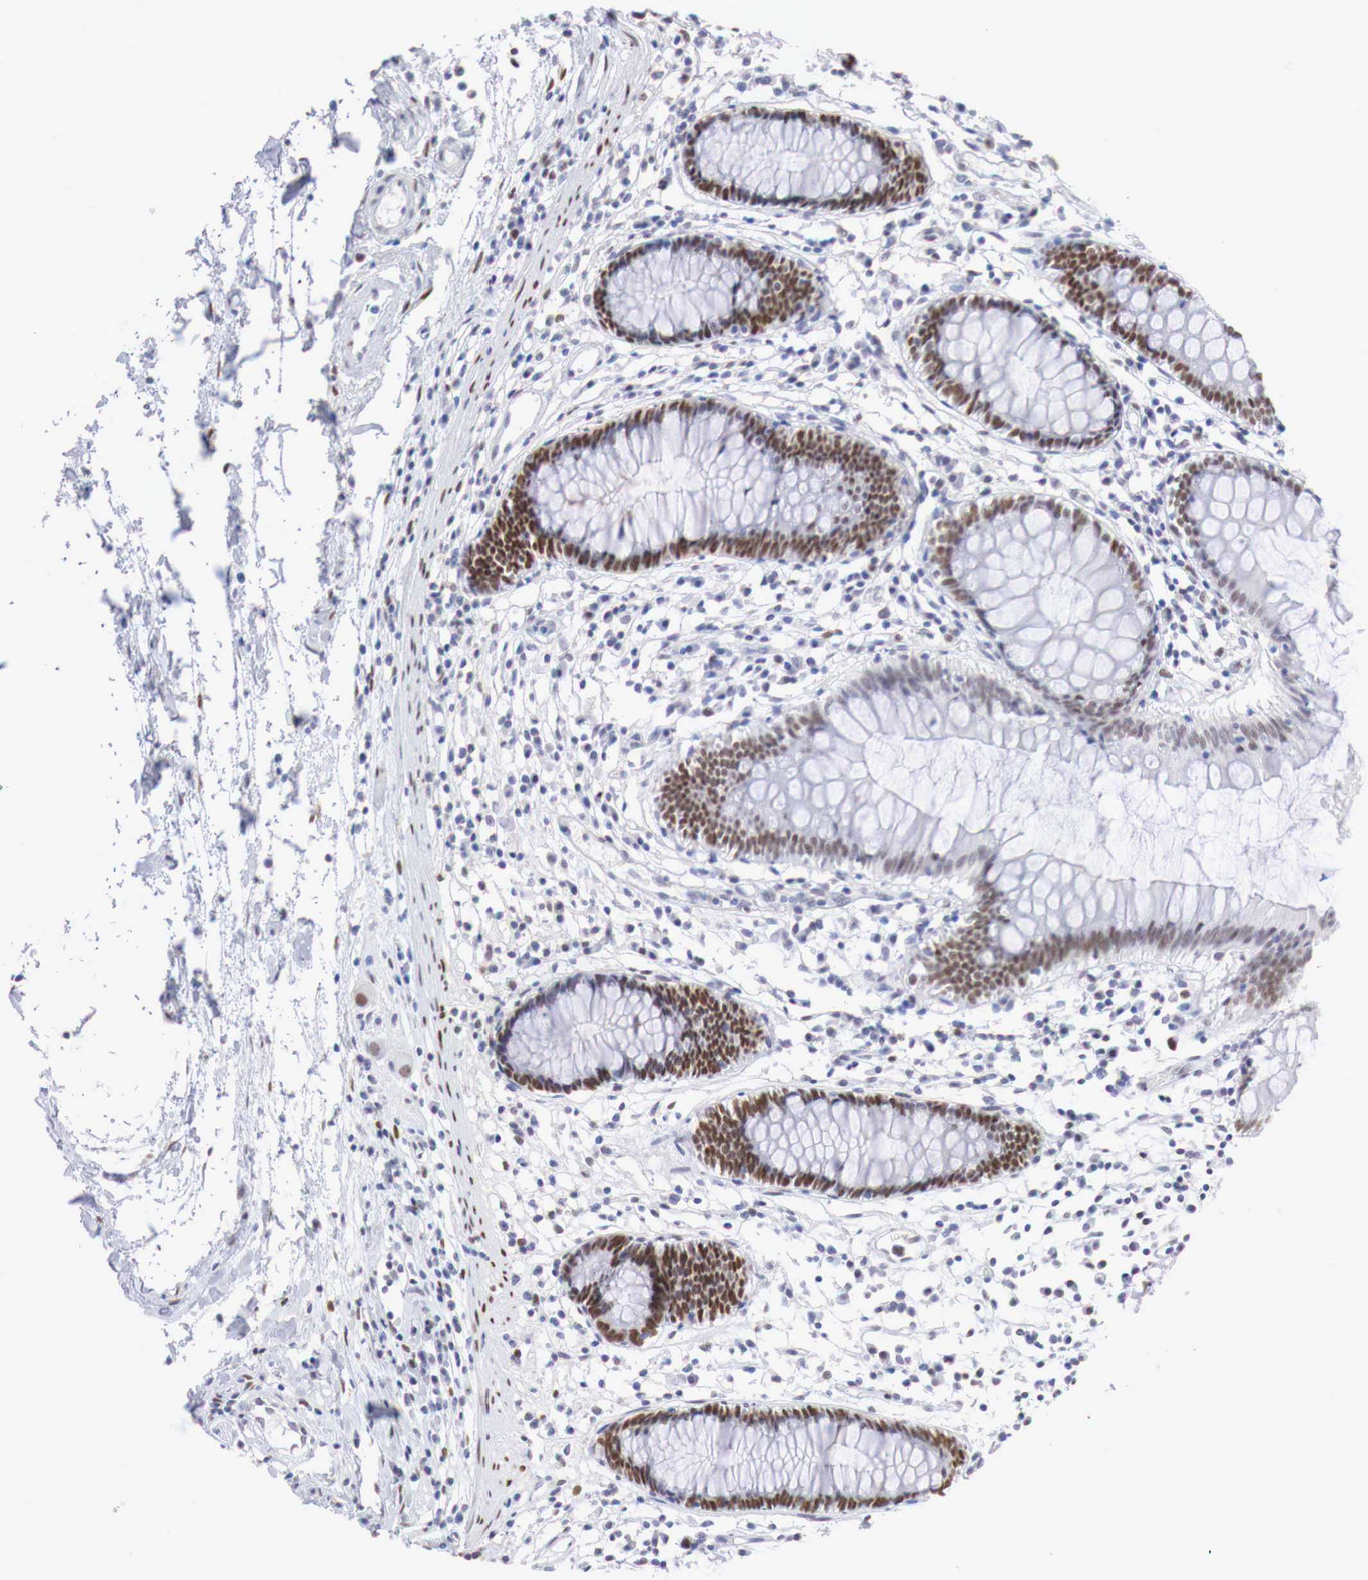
{"staining": {"intensity": "negative", "quantity": "none", "location": "none"}, "tissue": "colon", "cell_type": "Endothelial cells", "image_type": "normal", "snomed": [{"axis": "morphology", "description": "Normal tissue, NOS"}, {"axis": "topography", "description": "Colon"}], "caption": "This micrograph is of normal colon stained with immunohistochemistry (IHC) to label a protein in brown with the nuclei are counter-stained blue. There is no expression in endothelial cells.", "gene": "FOXP2", "patient": {"sex": "female", "age": 55}}